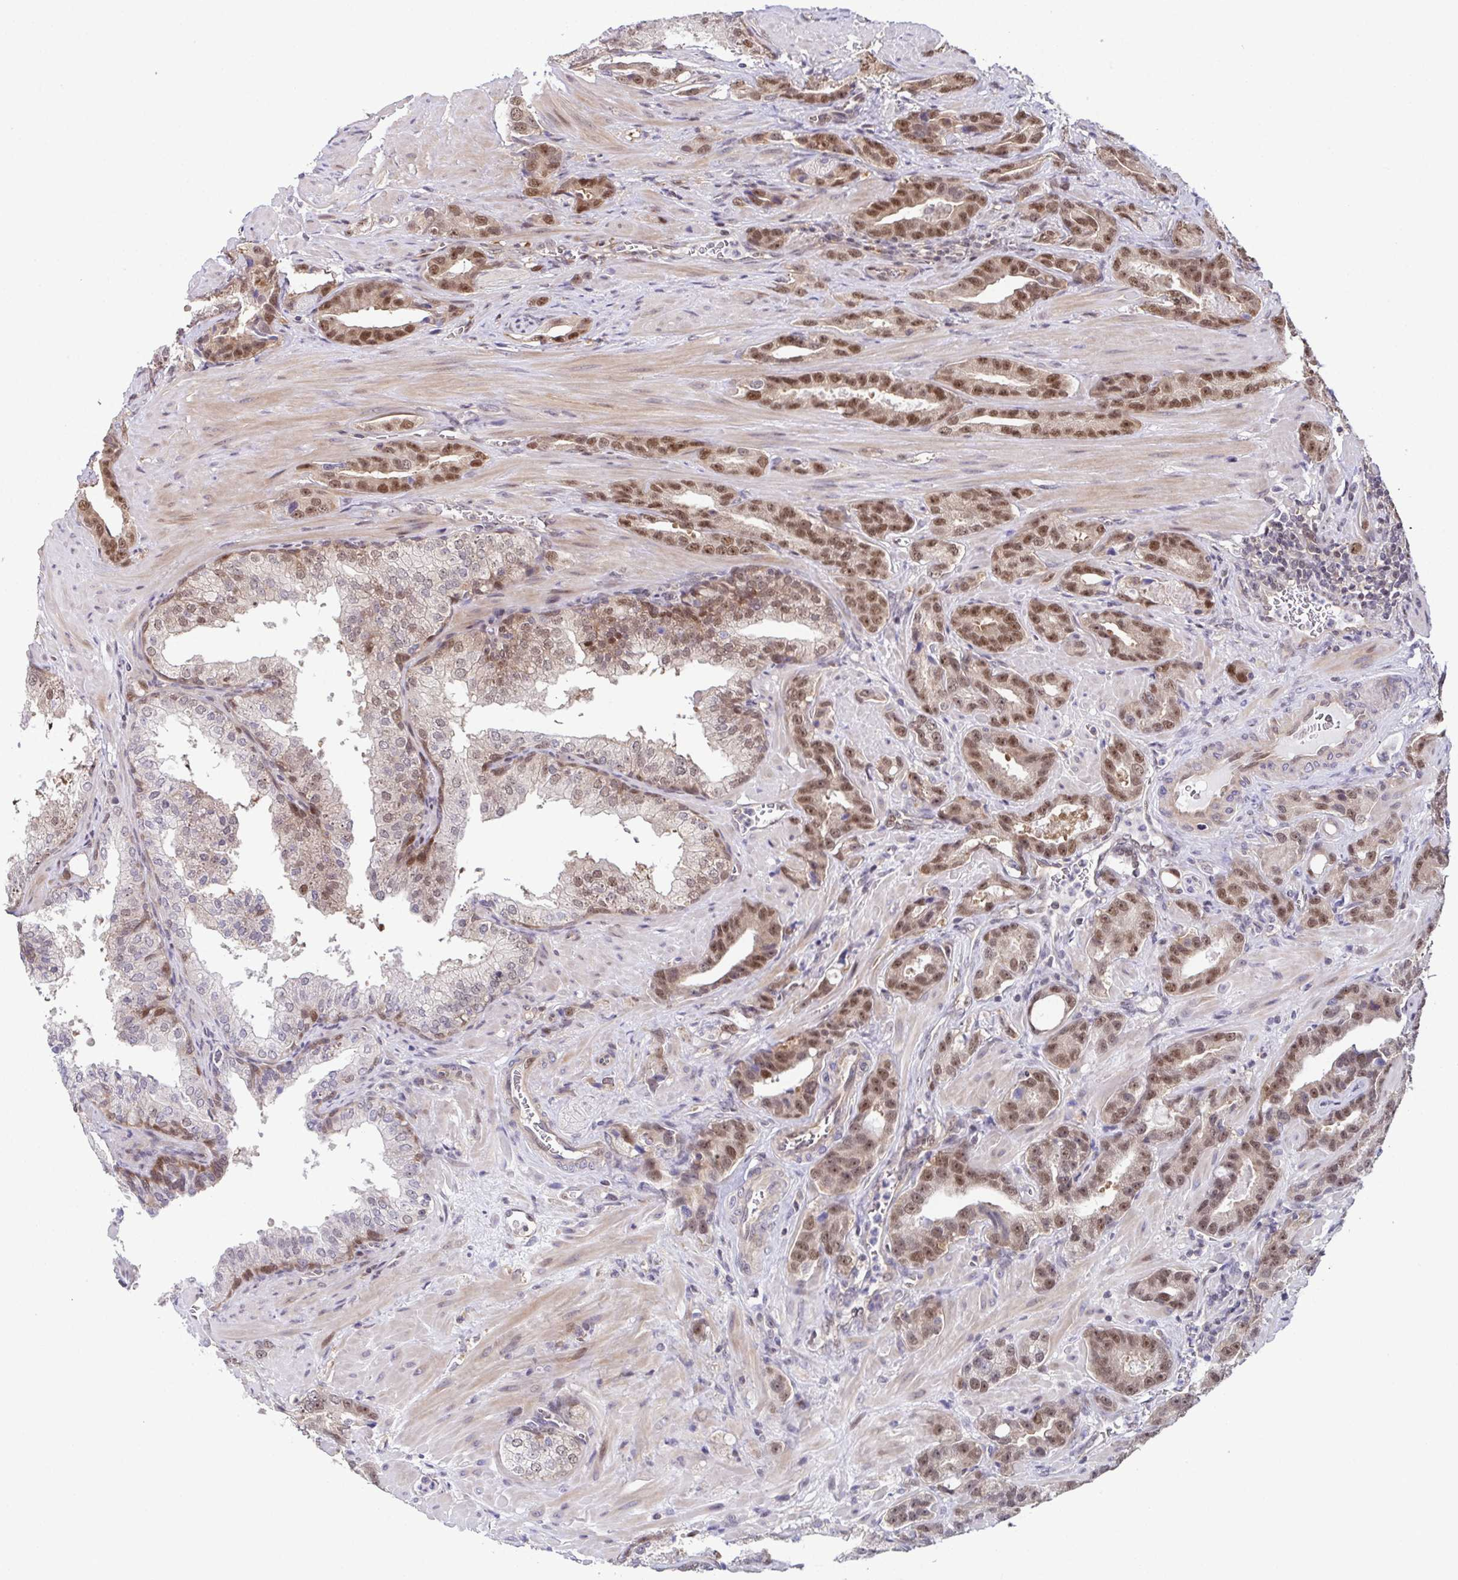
{"staining": {"intensity": "moderate", "quantity": ">75%", "location": "nuclear"}, "tissue": "prostate cancer", "cell_type": "Tumor cells", "image_type": "cancer", "snomed": [{"axis": "morphology", "description": "Adenocarcinoma, High grade"}, {"axis": "topography", "description": "Prostate"}], "caption": "Prostate cancer (high-grade adenocarcinoma) tissue shows moderate nuclear positivity in approximately >75% of tumor cells (DAB = brown stain, brightfield microscopy at high magnification).", "gene": "DNAJB1", "patient": {"sex": "male", "age": 65}}